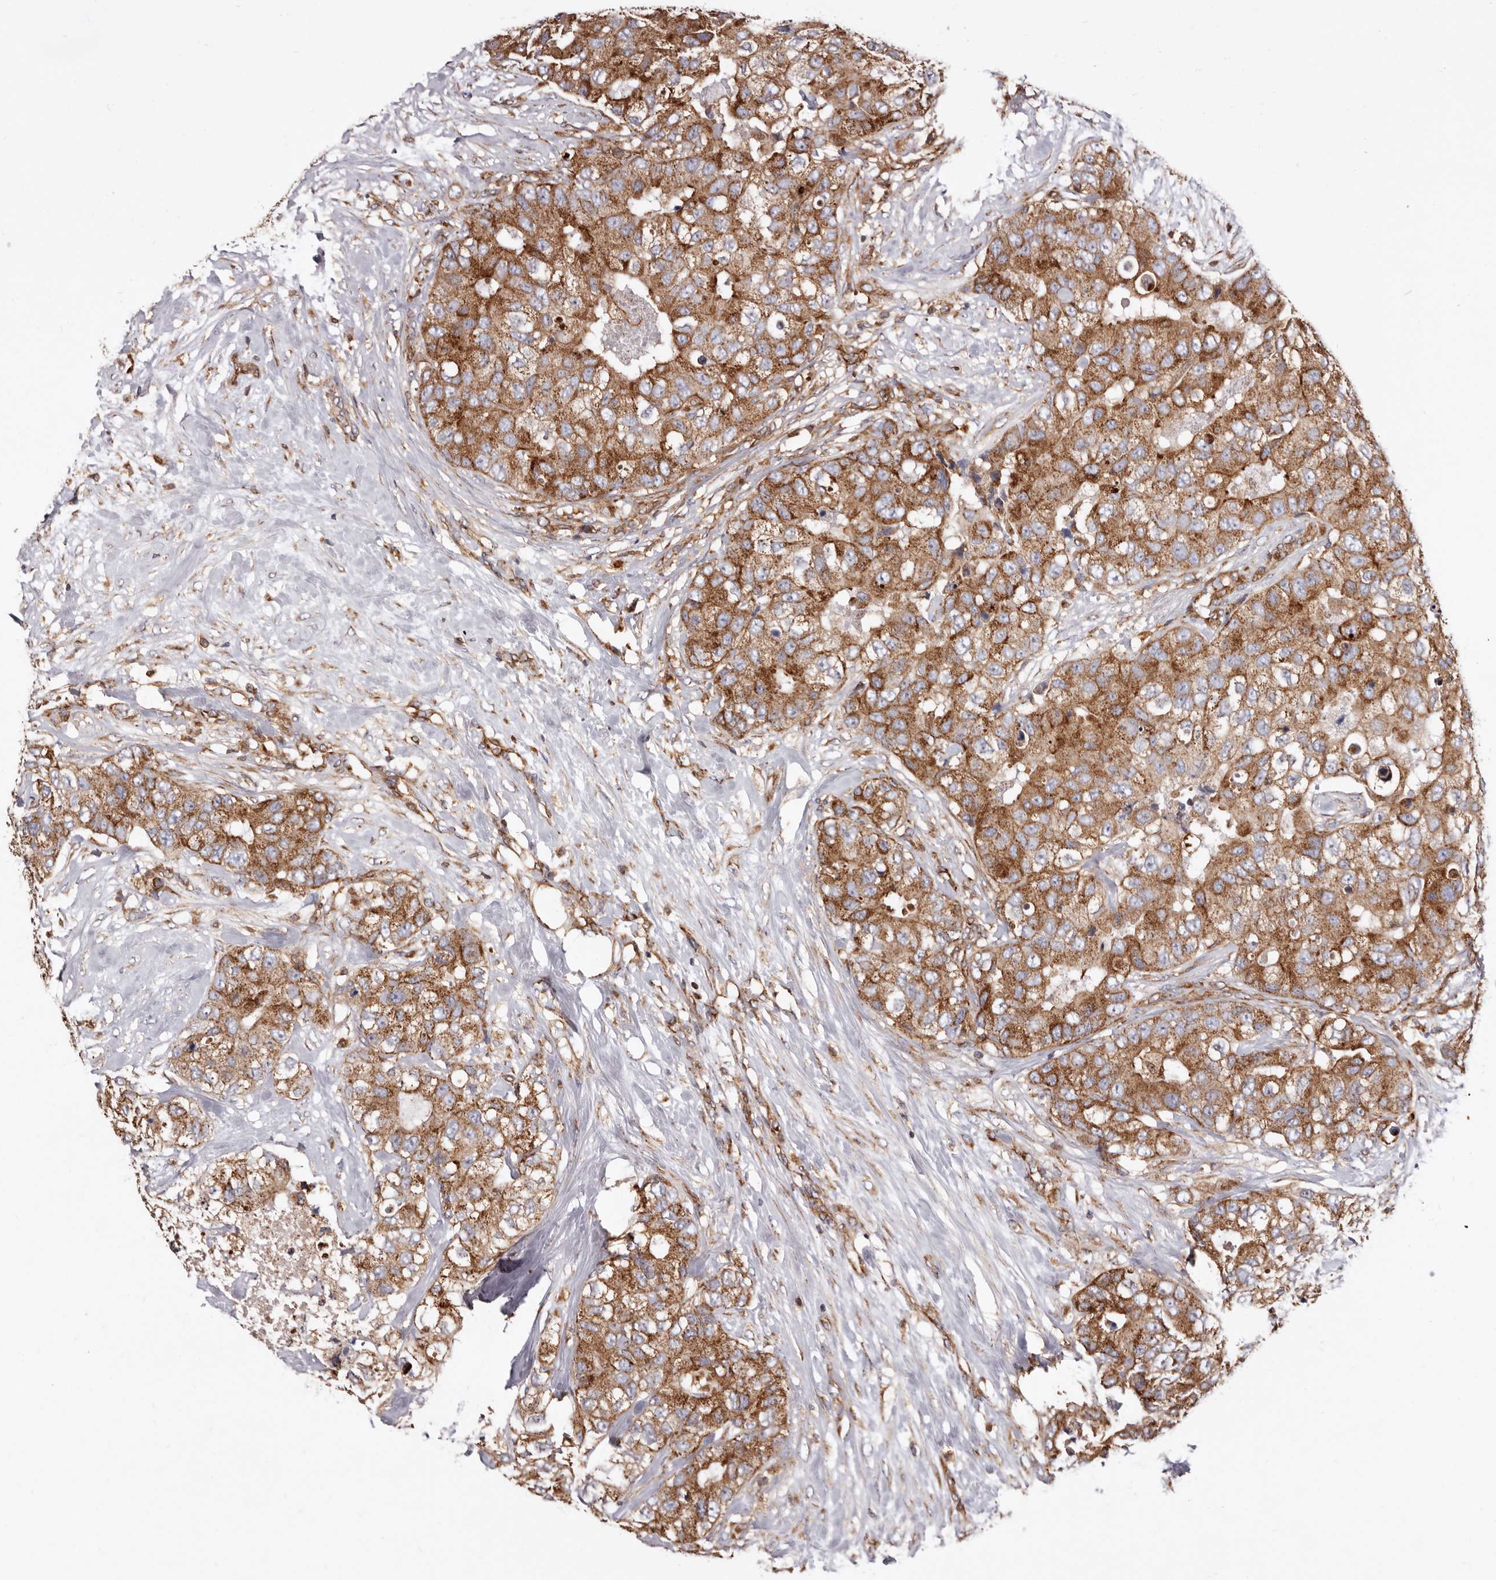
{"staining": {"intensity": "moderate", "quantity": ">75%", "location": "cytoplasmic/membranous"}, "tissue": "breast cancer", "cell_type": "Tumor cells", "image_type": "cancer", "snomed": [{"axis": "morphology", "description": "Duct carcinoma"}, {"axis": "topography", "description": "Breast"}], "caption": "Breast cancer (infiltrating ductal carcinoma) stained with immunohistochemistry (IHC) exhibits moderate cytoplasmic/membranous expression in about >75% of tumor cells.", "gene": "COQ8B", "patient": {"sex": "female", "age": 62}}